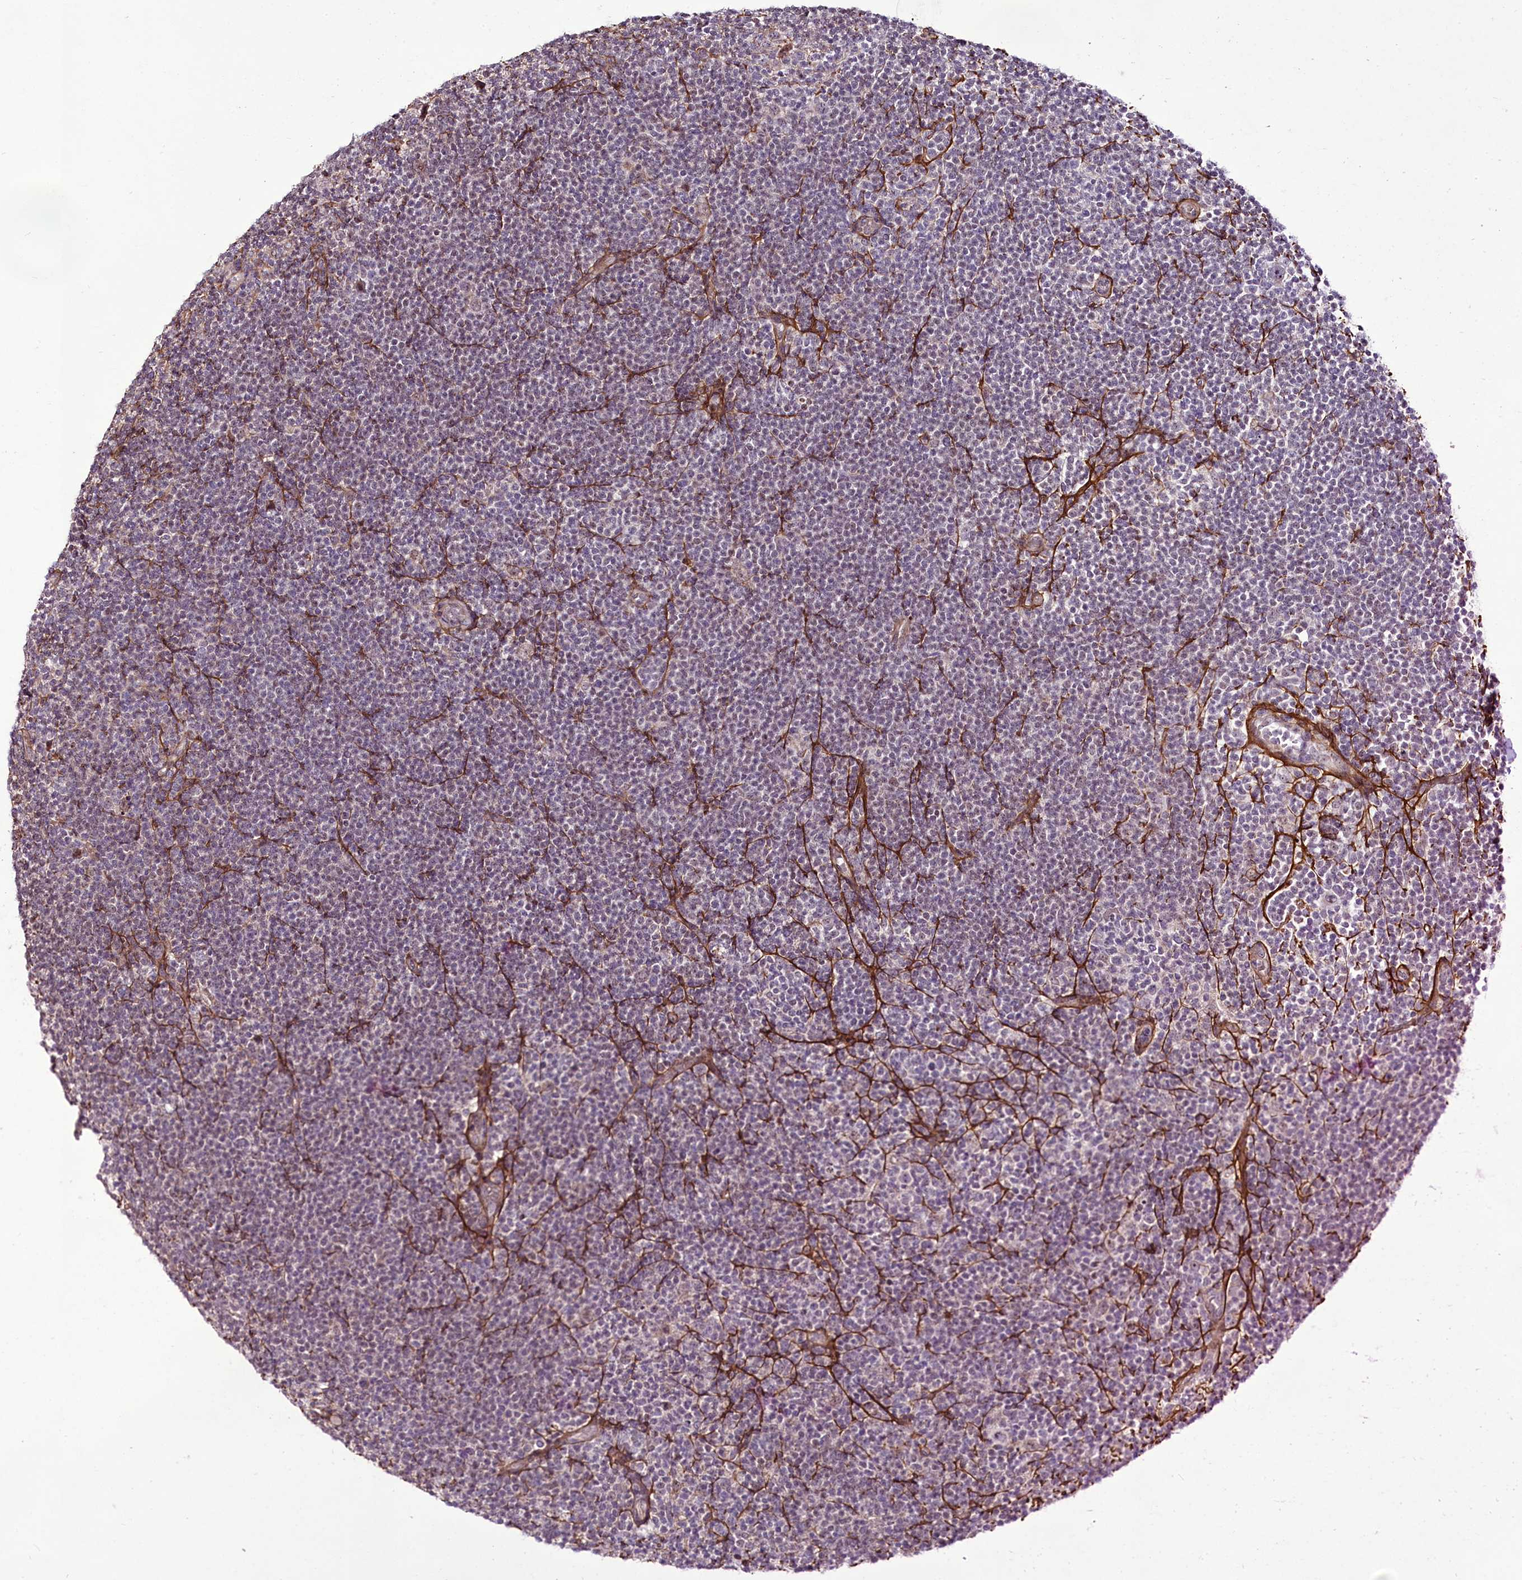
{"staining": {"intensity": "negative", "quantity": "none", "location": "none"}, "tissue": "lymphoma", "cell_type": "Tumor cells", "image_type": "cancer", "snomed": [{"axis": "morphology", "description": "Hodgkin's disease, NOS"}, {"axis": "topography", "description": "Lymph node"}], "caption": "Tumor cells are negative for brown protein staining in lymphoma. (Stains: DAB (3,3'-diaminobenzidine) immunohistochemistry with hematoxylin counter stain, Microscopy: brightfield microscopy at high magnification).", "gene": "RSBN1", "patient": {"sex": "female", "age": 57}}